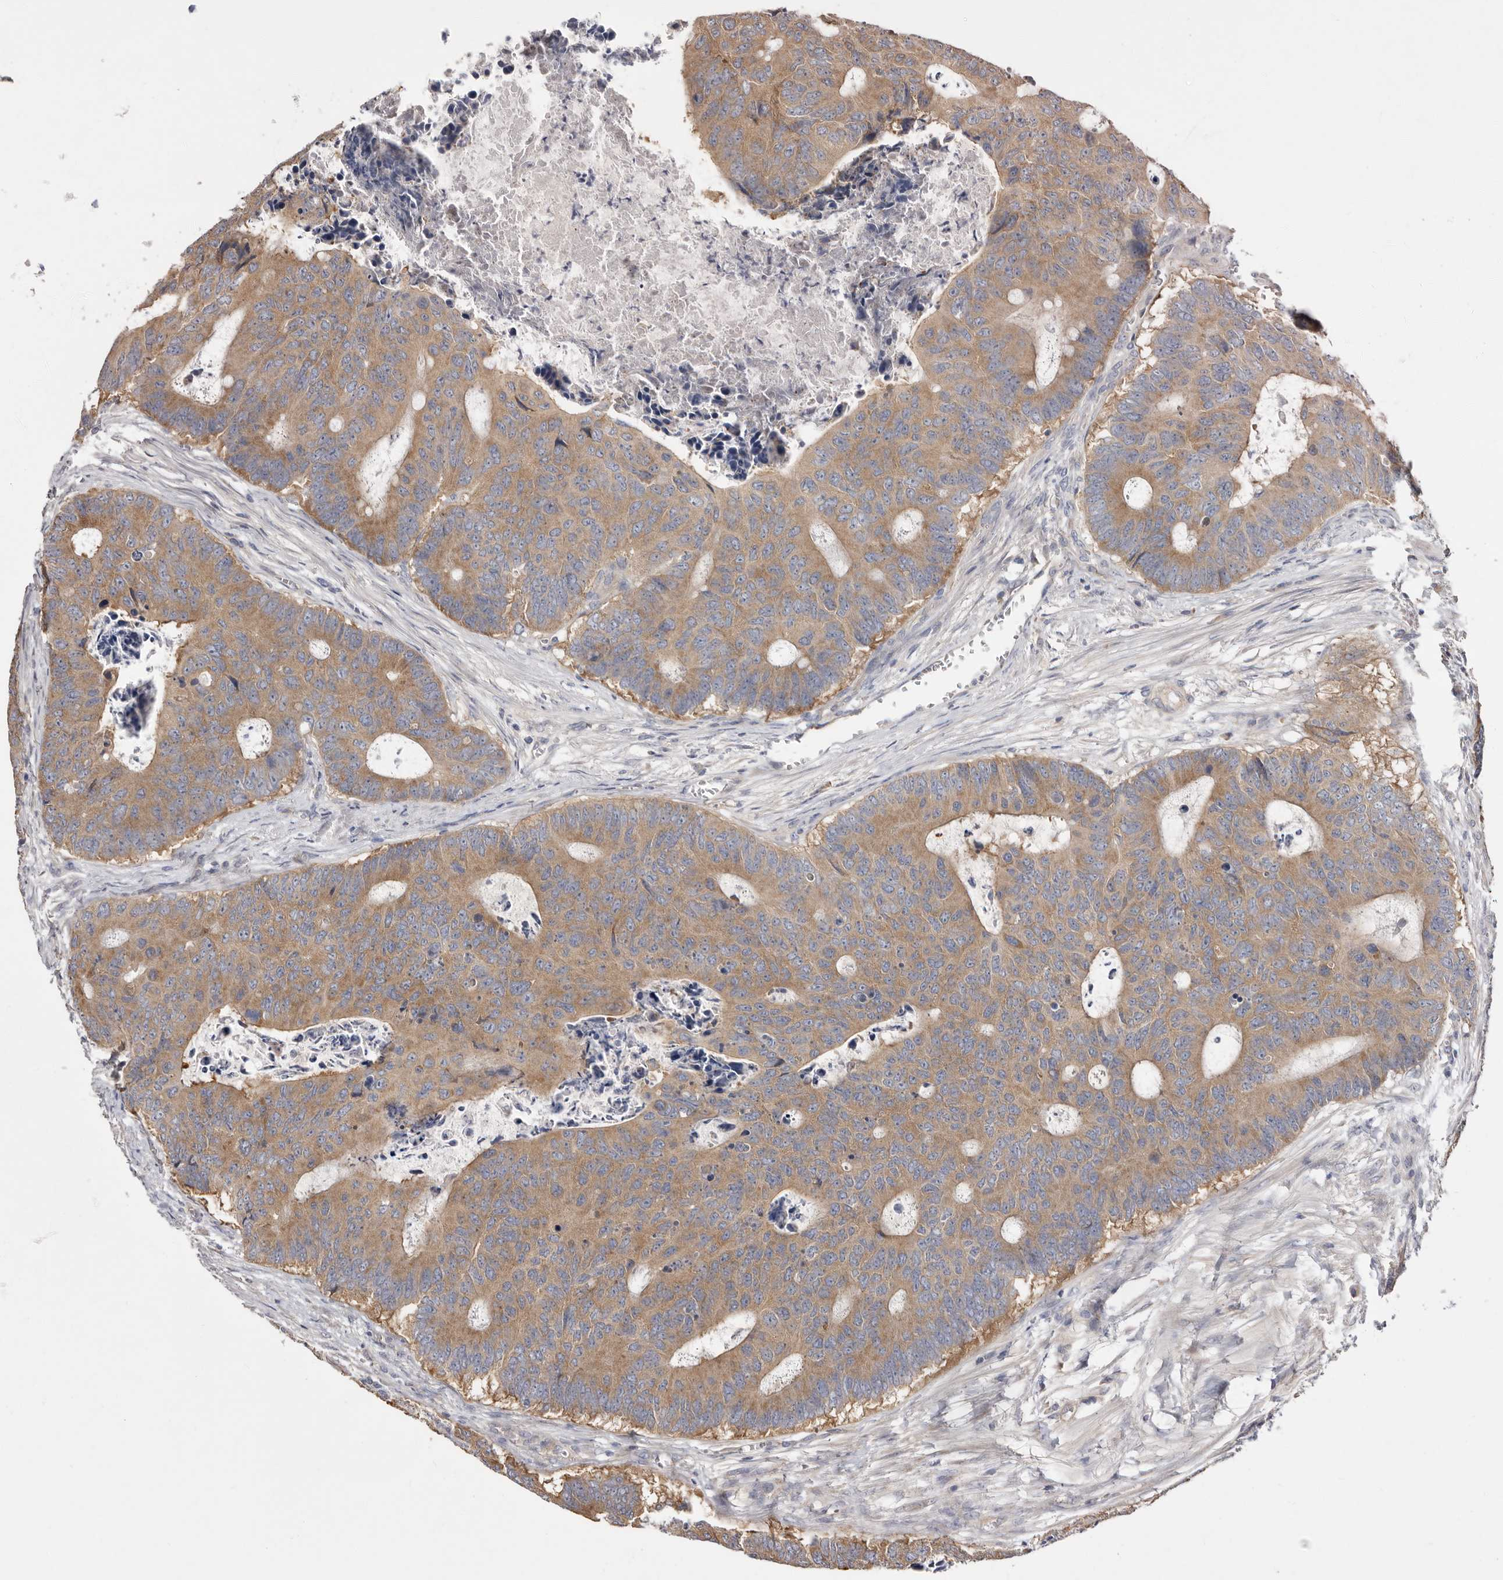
{"staining": {"intensity": "moderate", "quantity": ">75%", "location": "cytoplasmic/membranous"}, "tissue": "colorectal cancer", "cell_type": "Tumor cells", "image_type": "cancer", "snomed": [{"axis": "morphology", "description": "Adenocarcinoma, NOS"}, {"axis": "topography", "description": "Colon"}], "caption": "DAB immunohistochemical staining of adenocarcinoma (colorectal) exhibits moderate cytoplasmic/membranous protein positivity in about >75% of tumor cells.", "gene": "FAM167B", "patient": {"sex": "male", "age": 87}}